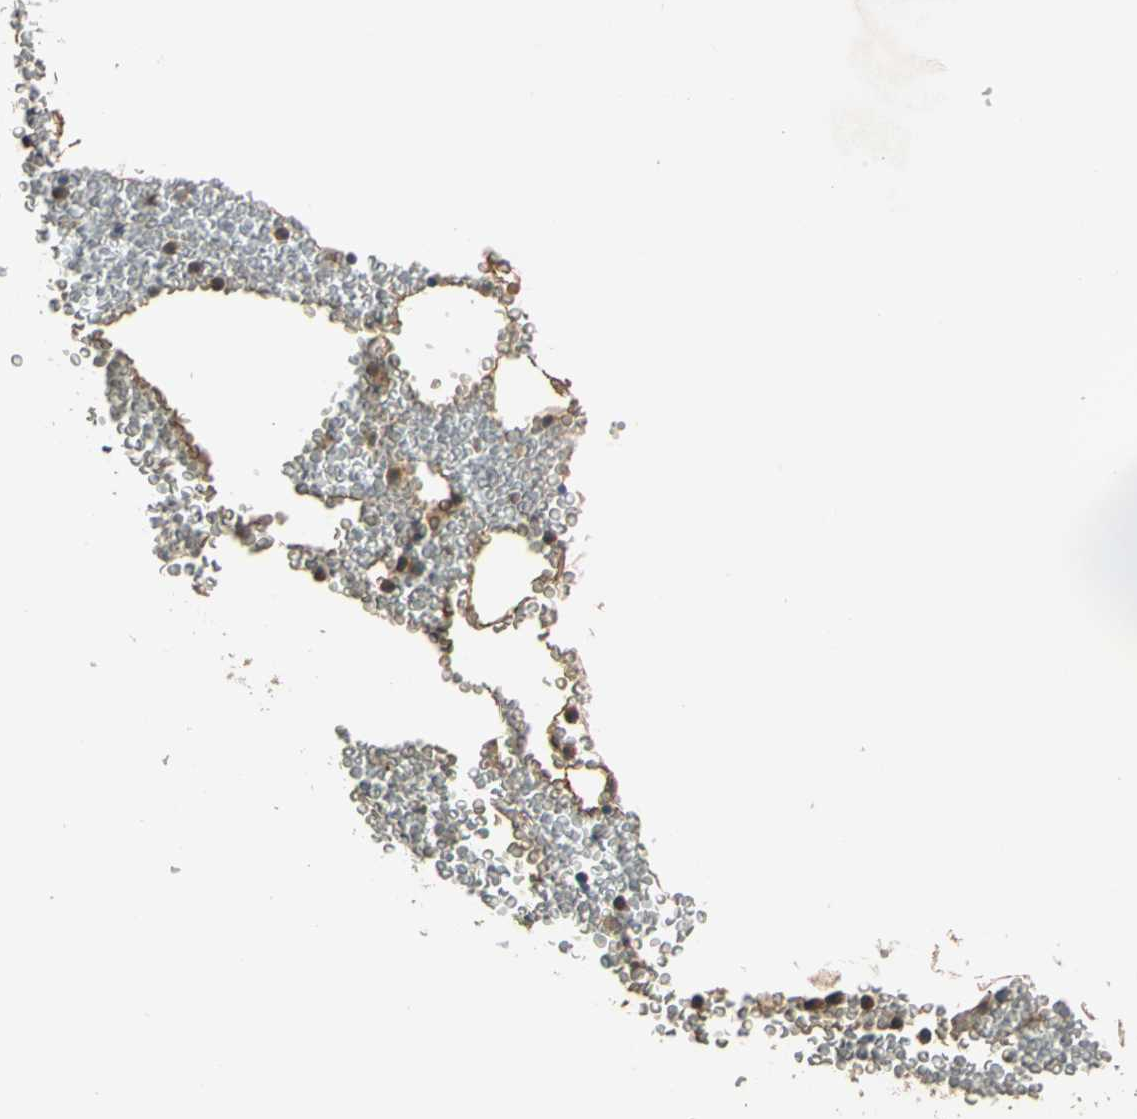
{"staining": {"intensity": "negative", "quantity": "none", "location": "none"}, "tissue": "bone marrow", "cell_type": "Hematopoietic cells", "image_type": "normal", "snomed": [{"axis": "morphology", "description": "Normal tissue, NOS"}, {"axis": "morphology", "description": "Inflammation, NOS"}, {"axis": "topography", "description": "Bone marrow"}], "caption": "Immunohistochemistry micrograph of normal human bone marrow stained for a protein (brown), which demonstrates no positivity in hematopoietic cells.", "gene": "TNFRSF21", "patient": {"sex": "male", "age": 74}}